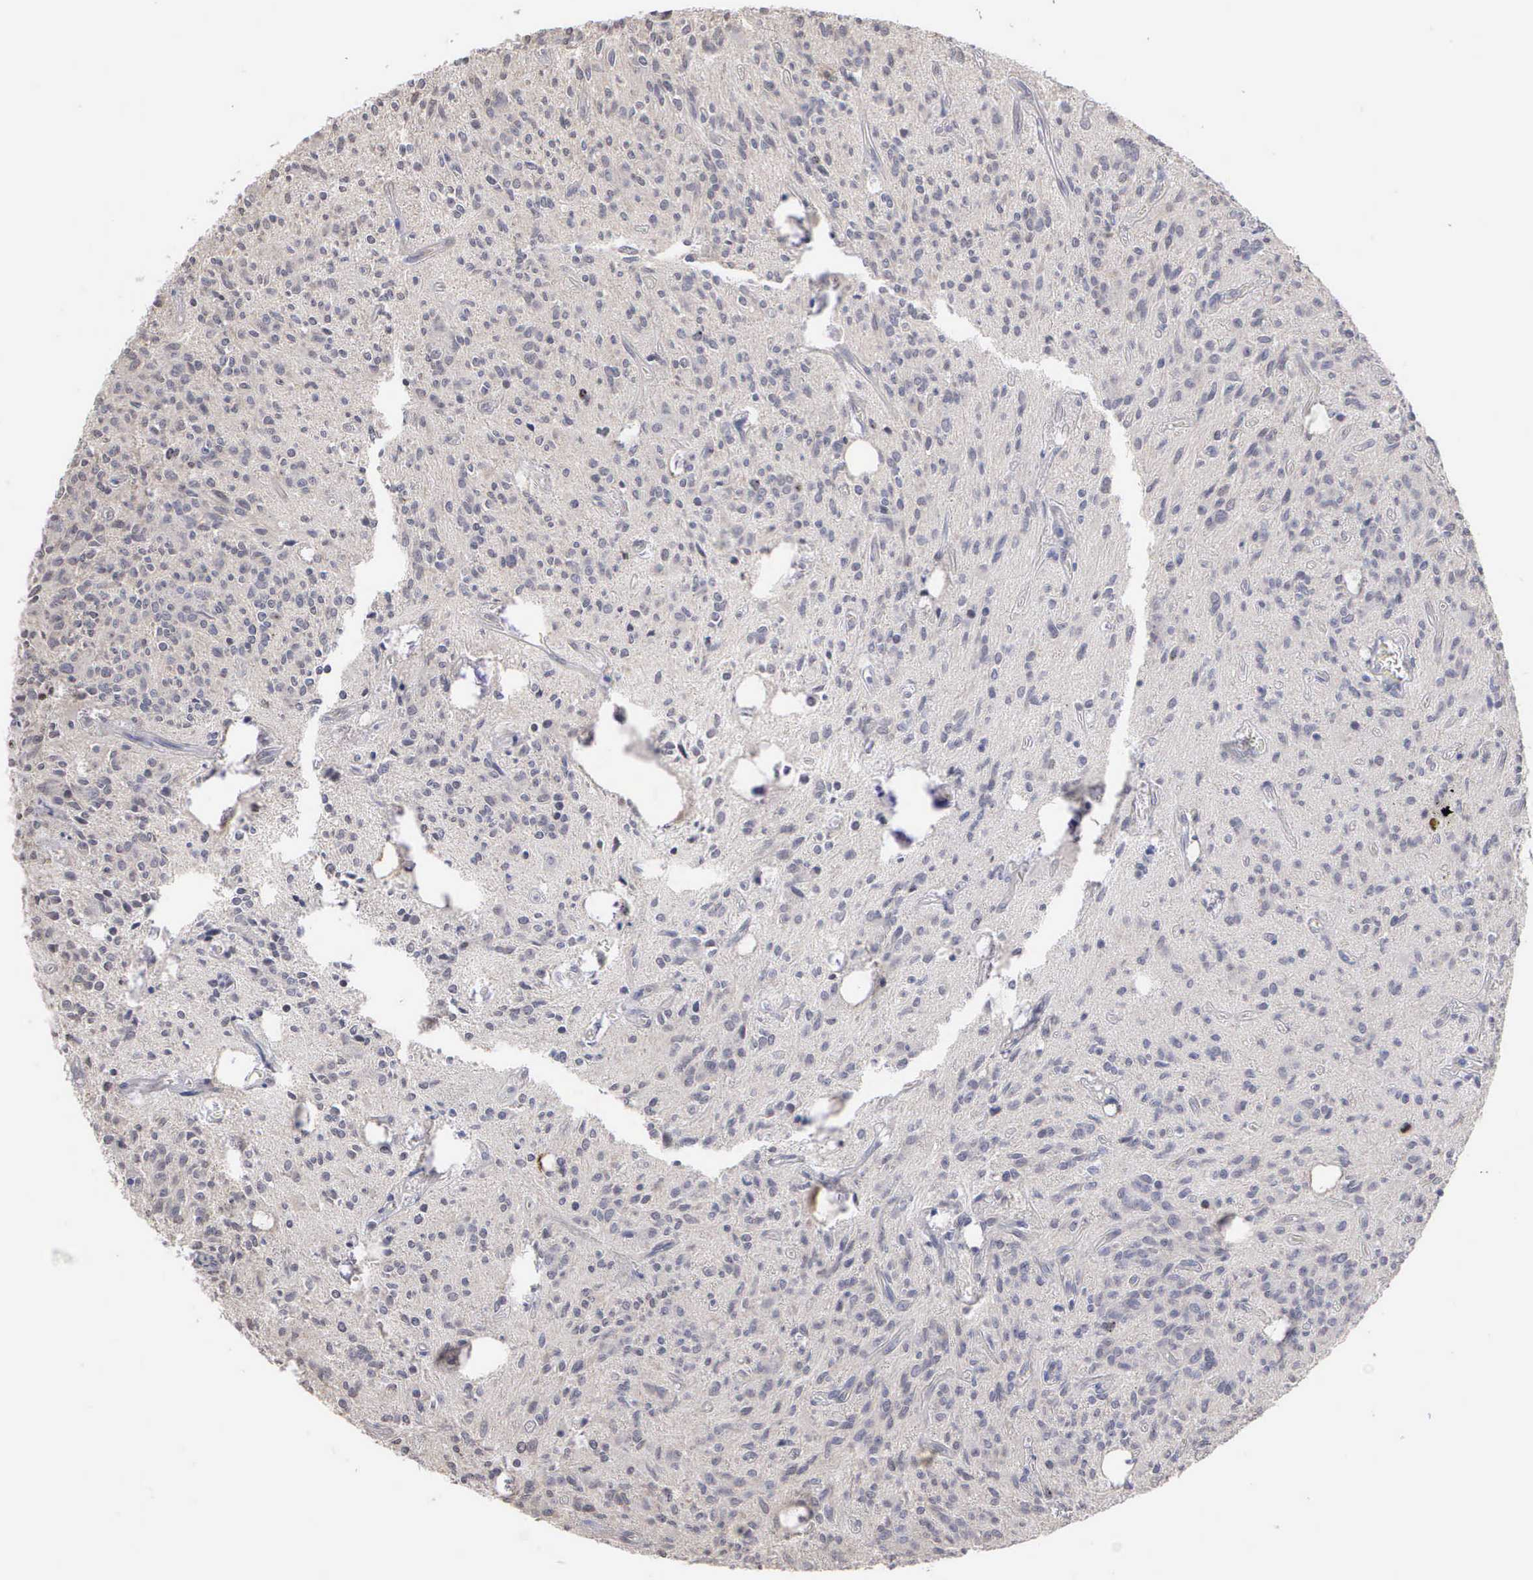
{"staining": {"intensity": "negative", "quantity": "none", "location": "none"}, "tissue": "glioma", "cell_type": "Tumor cells", "image_type": "cancer", "snomed": [{"axis": "morphology", "description": "Glioma, malignant, Low grade"}, {"axis": "topography", "description": "Brain"}], "caption": "Immunohistochemistry of low-grade glioma (malignant) reveals no staining in tumor cells. (Brightfield microscopy of DAB immunohistochemistry (IHC) at high magnification).", "gene": "KDM6A", "patient": {"sex": "female", "age": 15}}